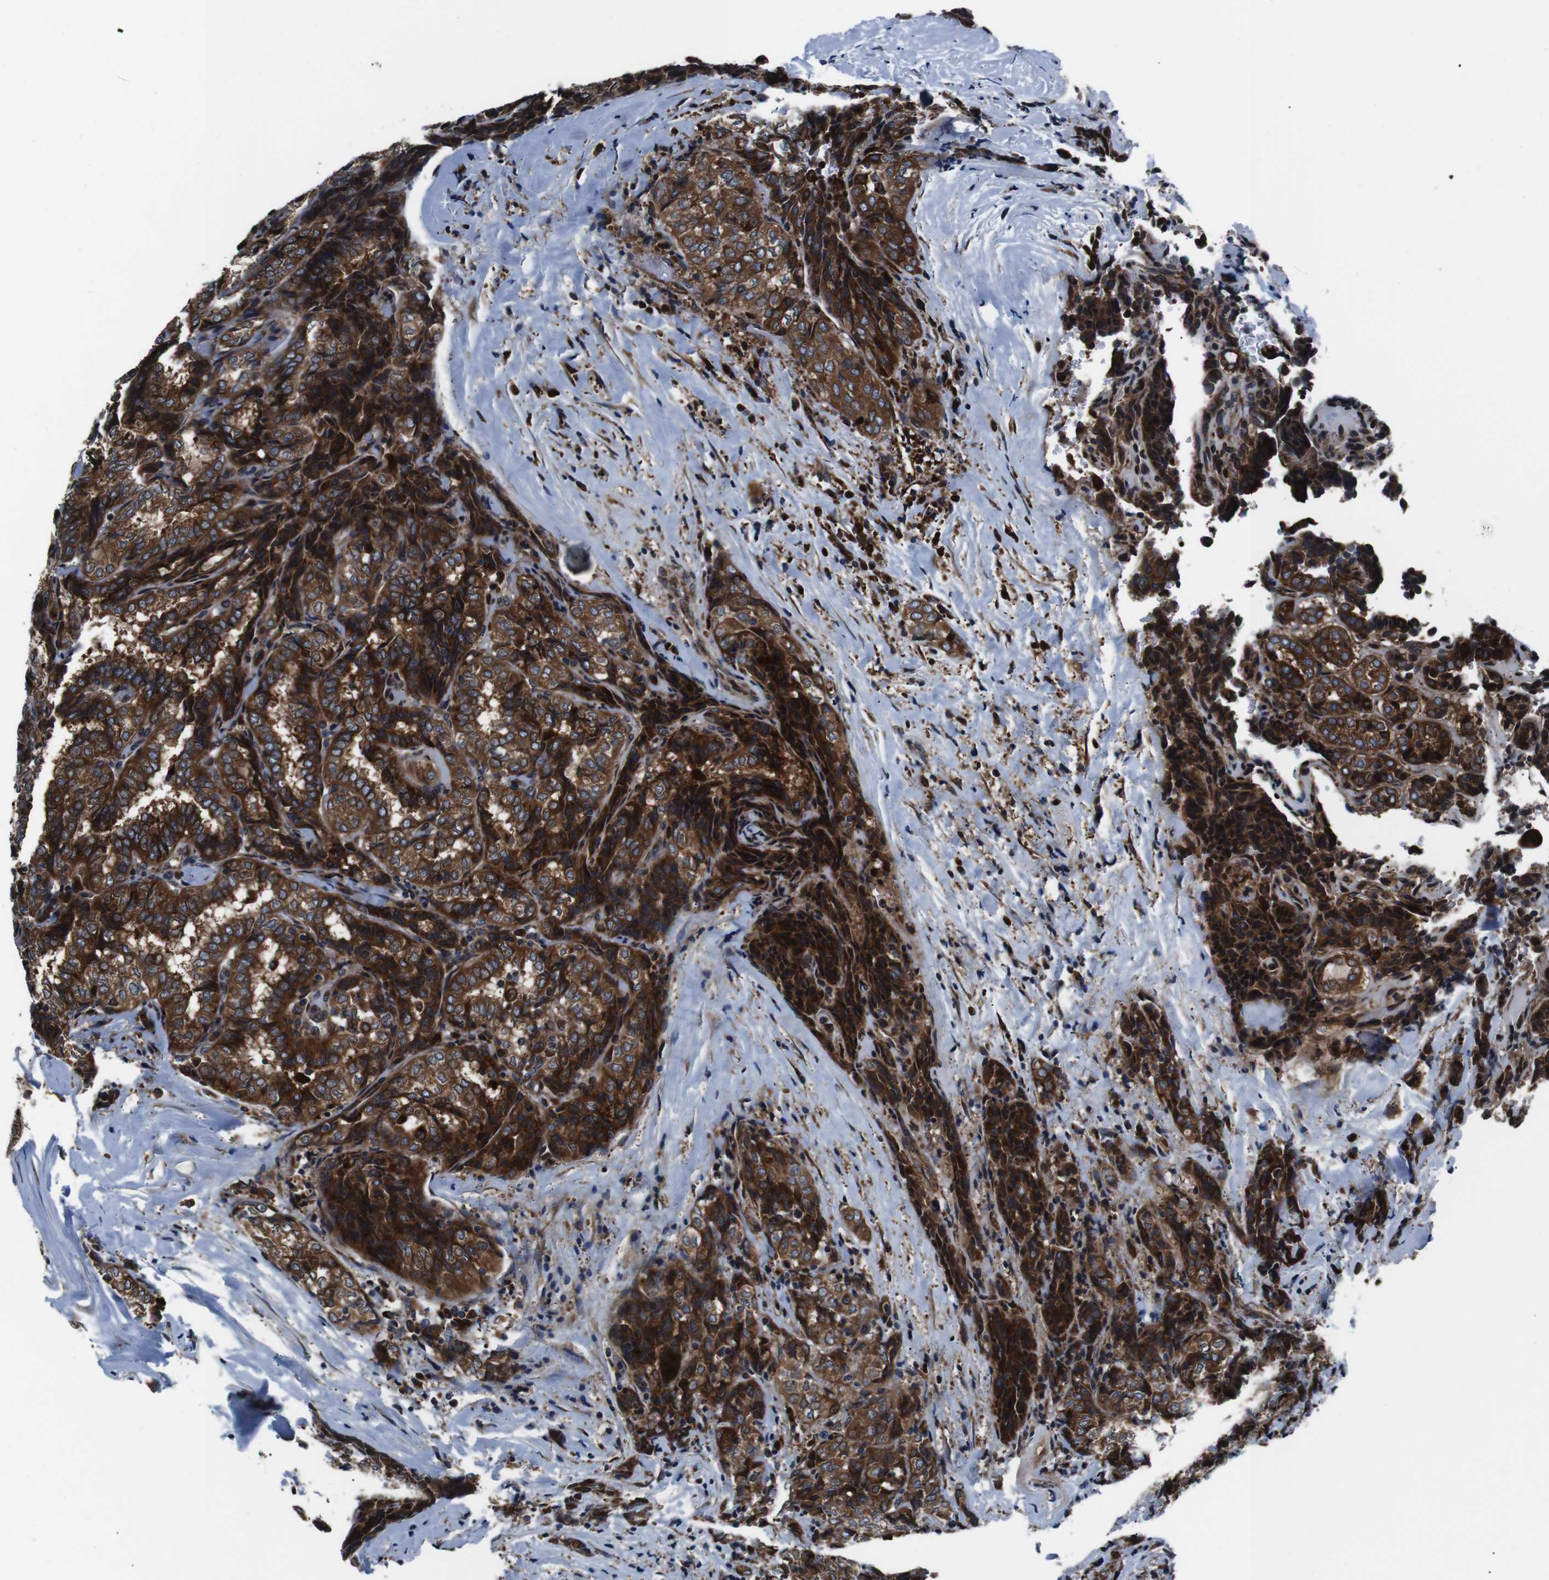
{"staining": {"intensity": "strong", "quantity": ">75%", "location": "cytoplasmic/membranous"}, "tissue": "thyroid cancer", "cell_type": "Tumor cells", "image_type": "cancer", "snomed": [{"axis": "morphology", "description": "Normal tissue, NOS"}, {"axis": "morphology", "description": "Papillary adenocarcinoma, NOS"}, {"axis": "topography", "description": "Thyroid gland"}], "caption": "Thyroid cancer (papillary adenocarcinoma) stained for a protein shows strong cytoplasmic/membranous positivity in tumor cells.", "gene": "EIF4A2", "patient": {"sex": "female", "age": 30}}